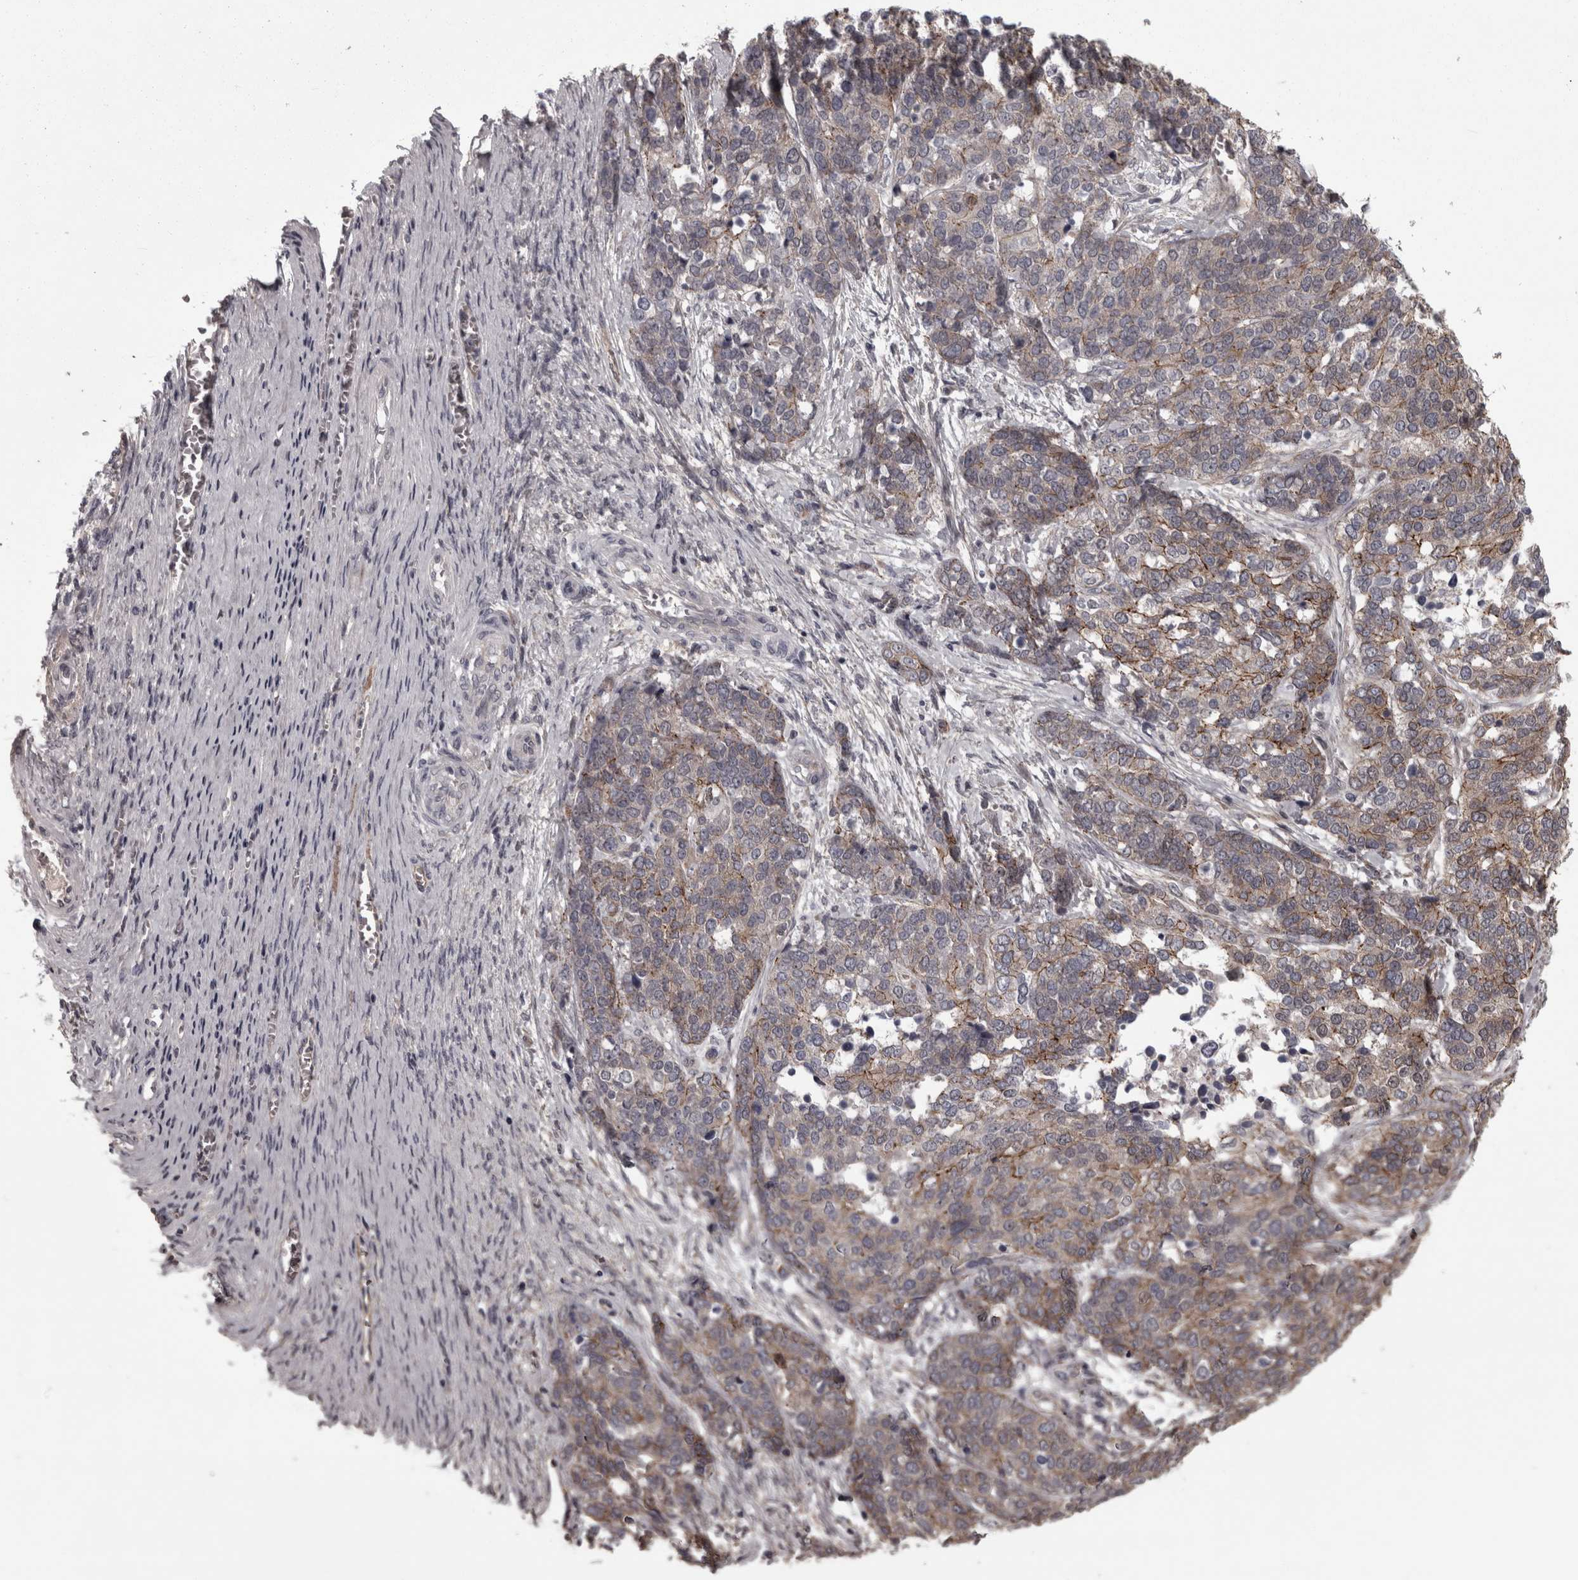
{"staining": {"intensity": "weak", "quantity": "25%-75%", "location": "cytoplasmic/membranous"}, "tissue": "ovarian cancer", "cell_type": "Tumor cells", "image_type": "cancer", "snomed": [{"axis": "morphology", "description": "Cystadenocarcinoma, serous, NOS"}, {"axis": "topography", "description": "Ovary"}], "caption": "Protein staining by immunohistochemistry shows weak cytoplasmic/membranous positivity in approximately 25%-75% of tumor cells in ovarian cancer (serous cystadenocarcinoma).", "gene": "PCDH17", "patient": {"sex": "female", "age": 44}}